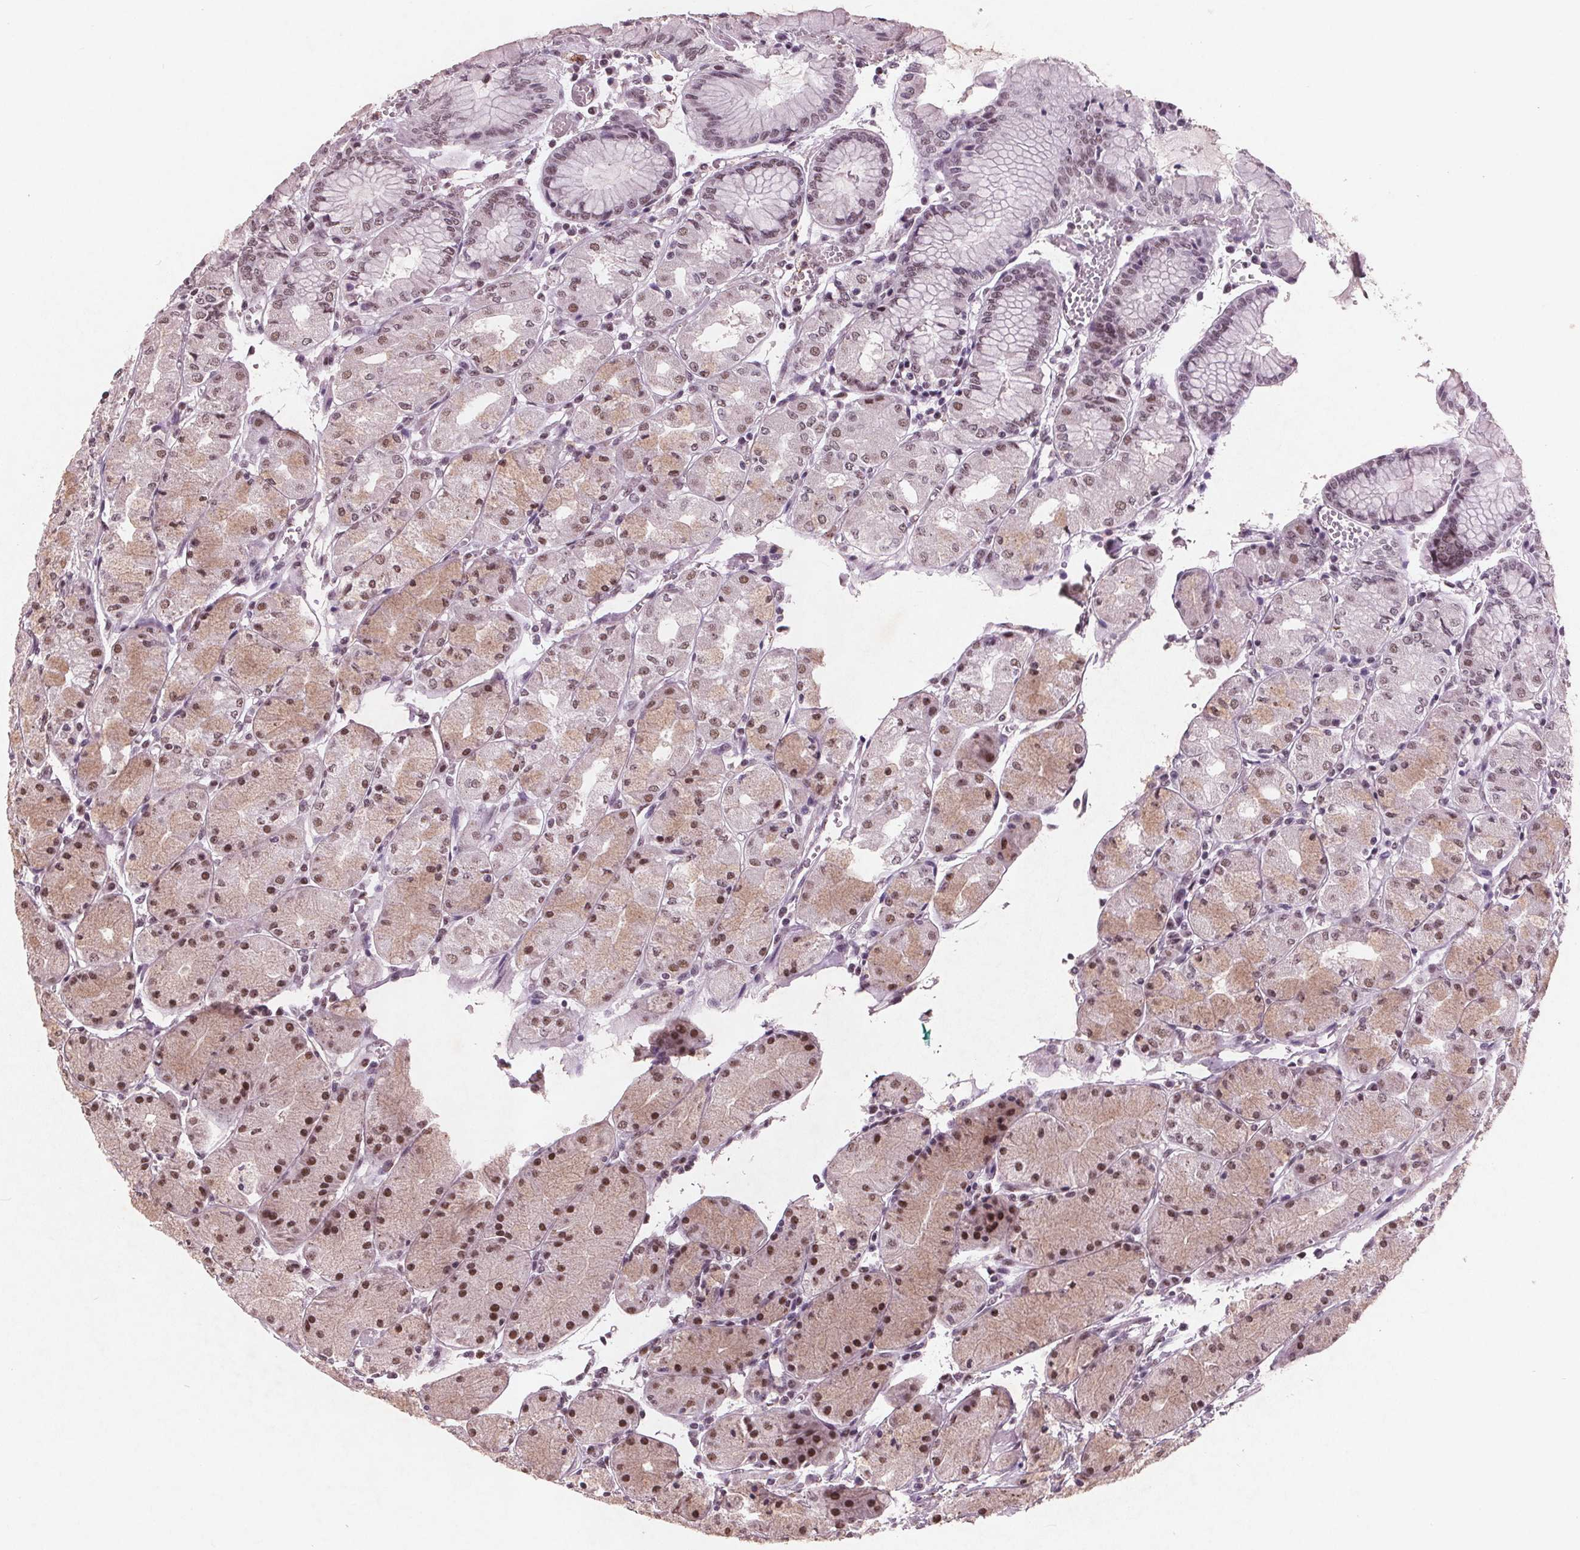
{"staining": {"intensity": "moderate", "quantity": ">75%", "location": "nuclear"}, "tissue": "stomach", "cell_type": "Glandular cells", "image_type": "normal", "snomed": [{"axis": "morphology", "description": "Normal tissue, NOS"}, {"axis": "topography", "description": "Stomach, upper"}], "caption": "Unremarkable stomach demonstrates moderate nuclear staining in approximately >75% of glandular cells.", "gene": "RPS6KA2", "patient": {"sex": "male", "age": 69}}